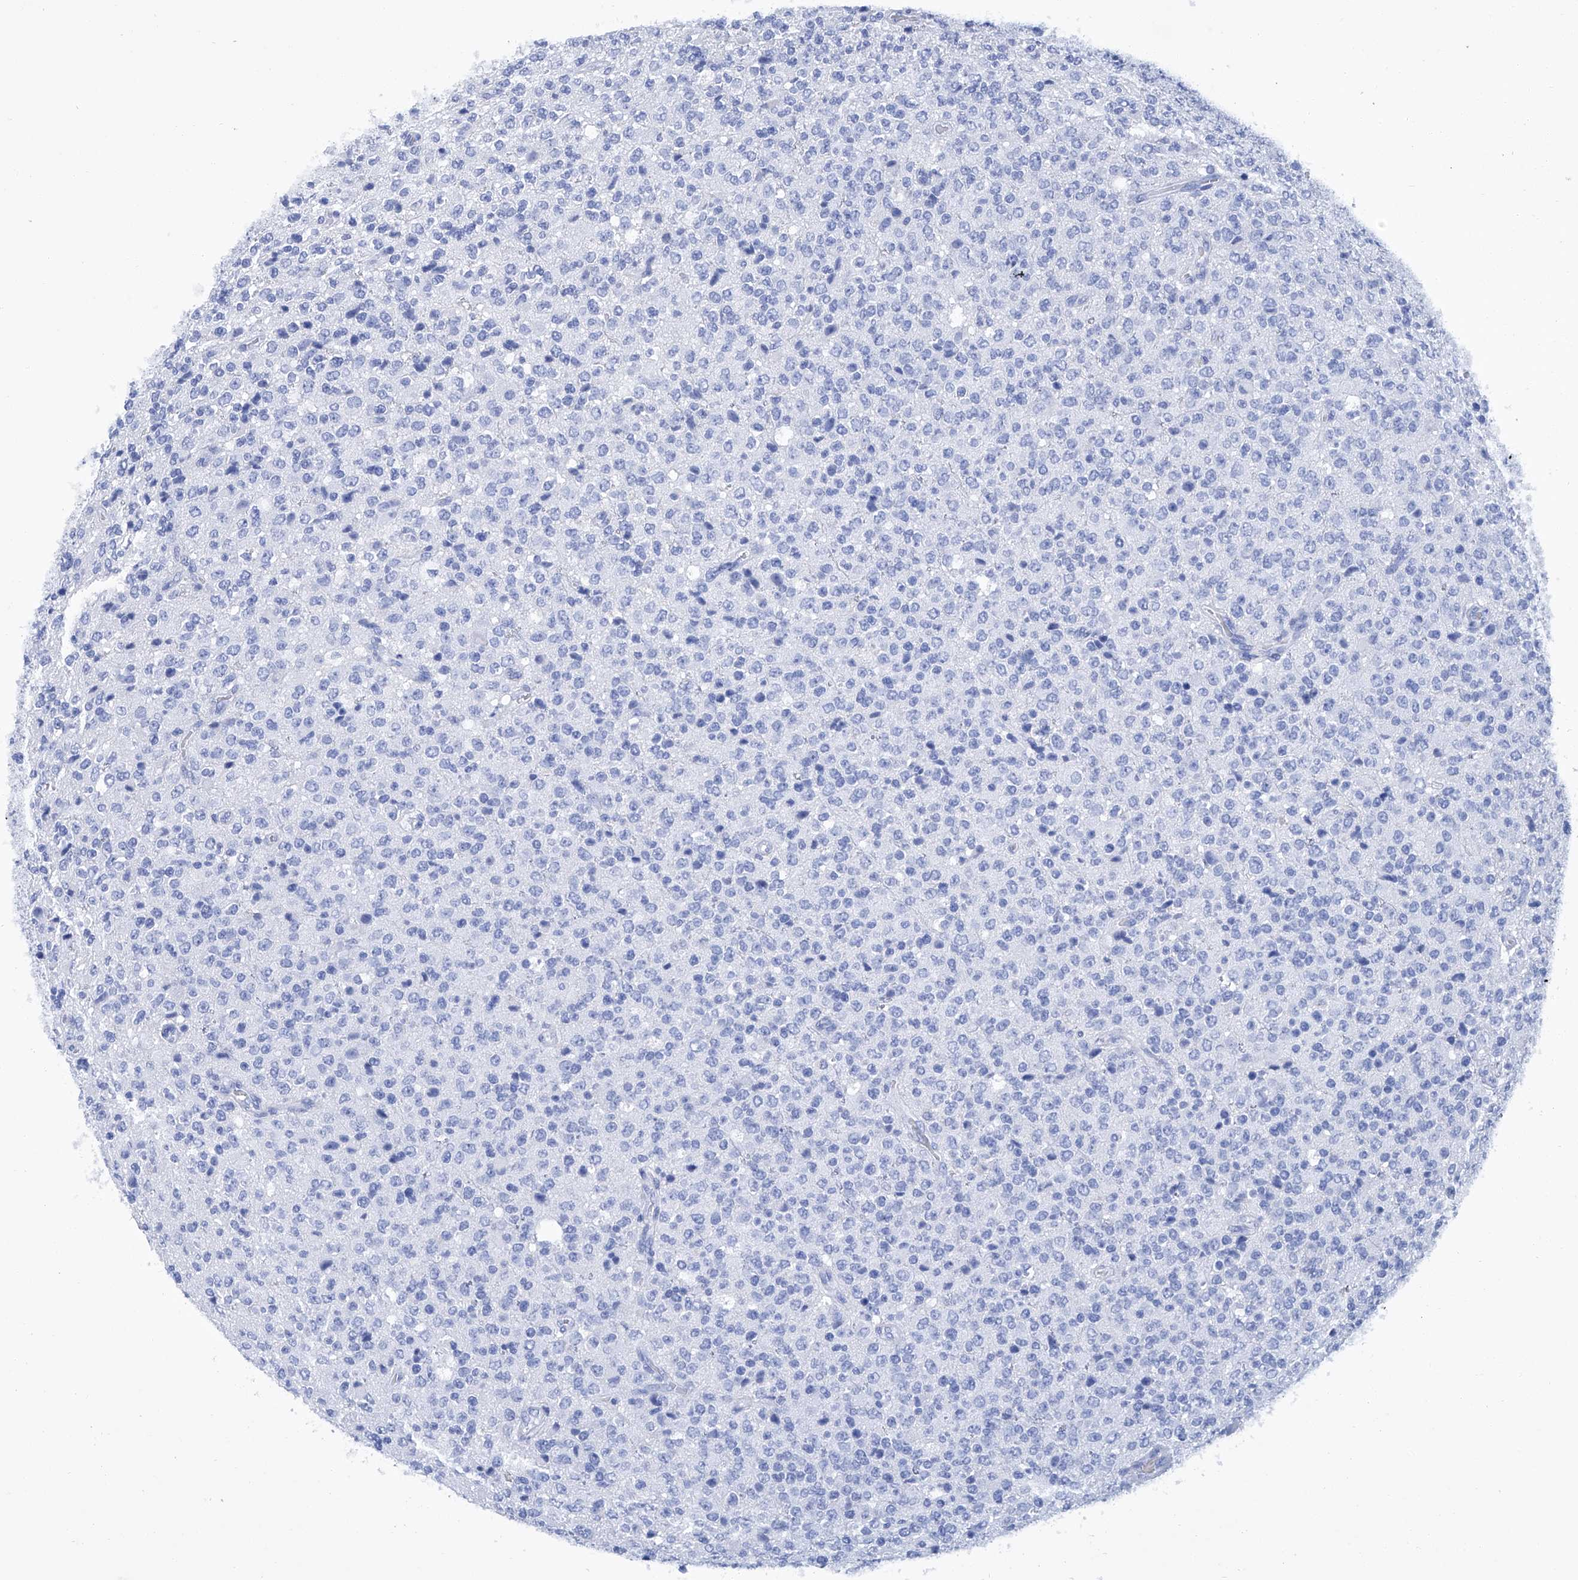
{"staining": {"intensity": "negative", "quantity": "none", "location": "none"}, "tissue": "glioma", "cell_type": "Tumor cells", "image_type": "cancer", "snomed": [{"axis": "morphology", "description": "Glioma, malignant, High grade"}, {"axis": "topography", "description": "pancreas cauda"}], "caption": "Glioma stained for a protein using immunohistochemistry (IHC) shows no expression tumor cells.", "gene": "GPT", "patient": {"sex": "male", "age": 60}}